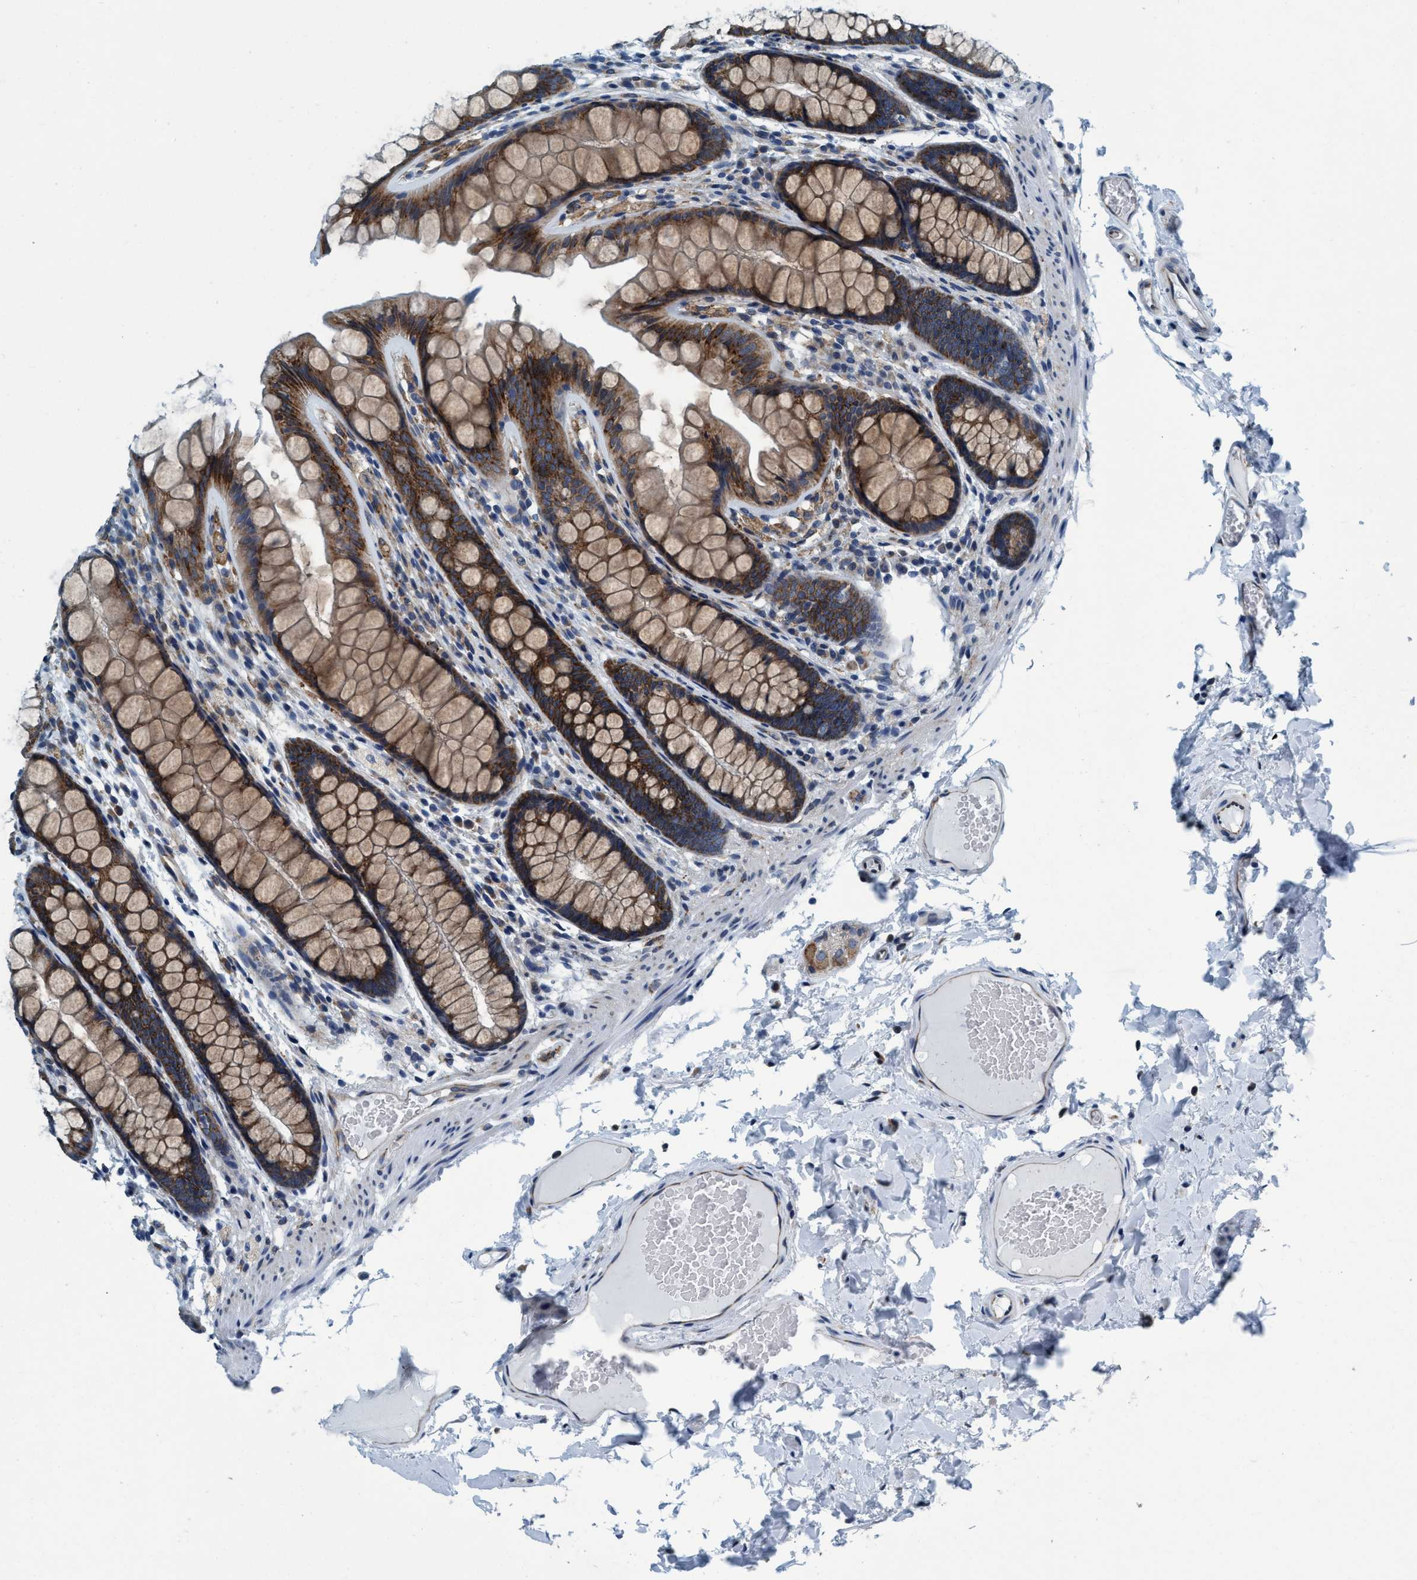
{"staining": {"intensity": "negative", "quantity": "none", "location": "none"}, "tissue": "colon", "cell_type": "Endothelial cells", "image_type": "normal", "snomed": [{"axis": "morphology", "description": "Normal tissue, NOS"}, {"axis": "topography", "description": "Colon"}], "caption": "Immunohistochemistry of unremarkable colon demonstrates no staining in endothelial cells. Brightfield microscopy of immunohistochemistry (IHC) stained with DAB (brown) and hematoxylin (blue), captured at high magnification.", "gene": "ARMC9", "patient": {"sex": "female", "age": 56}}